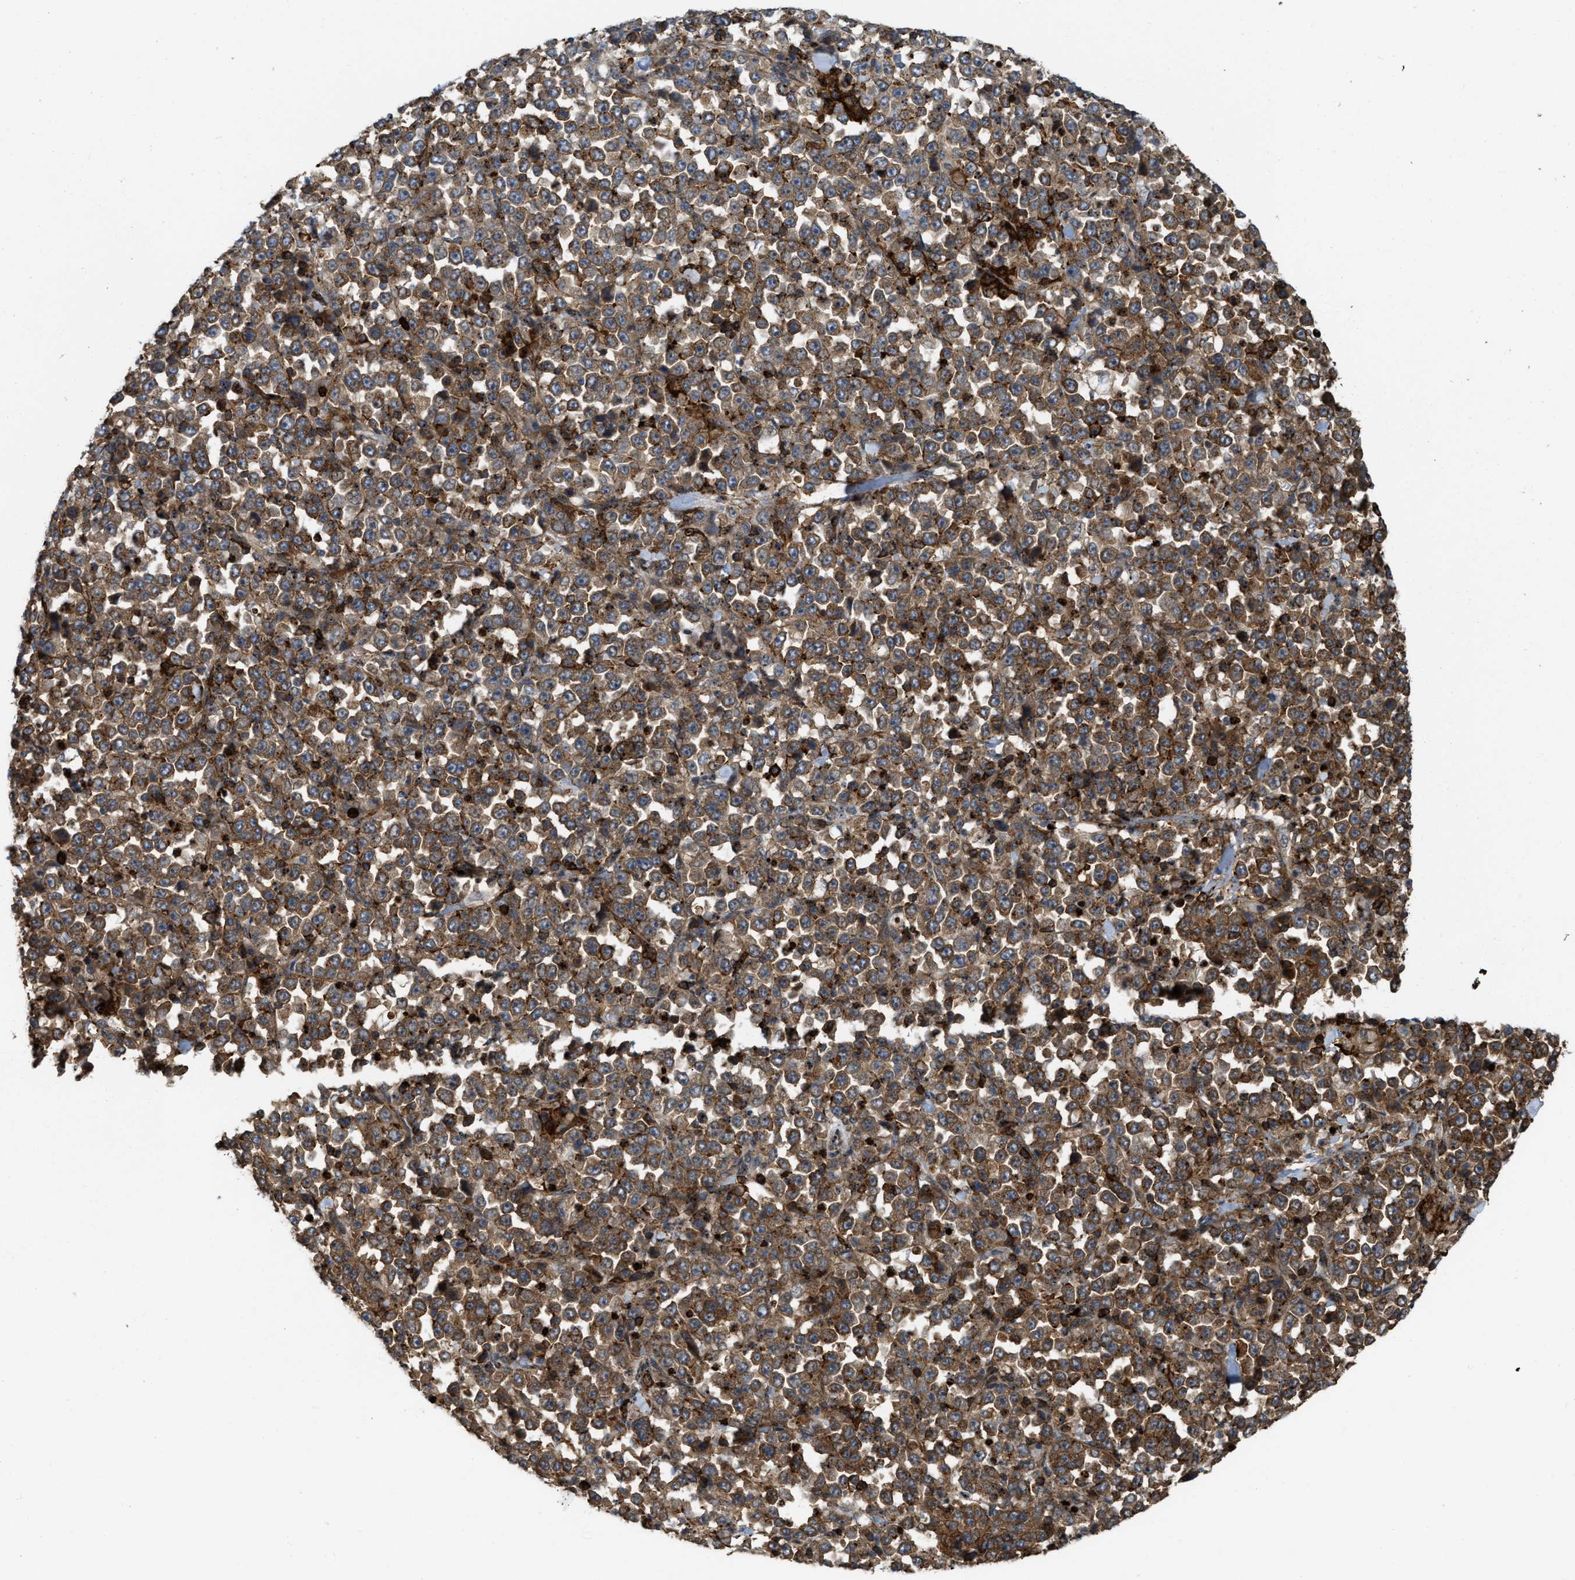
{"staining": {"intensity": "strong", "quantity": ">75%", "location": "cytoplasmic/membranous"}, "tissue": "stomach cancer", "cell_type": "Tumor cells", "image_type": "cancer", "snomed": [{"axis": "morphology", "description": "Normal tissue, NOS"}, {"axis": "morphology", "description": "Adenocarcinoma, NOS"}, {"axis": "topography", "description": "Stomach, upper"}, {"axis": "topography", "description": "Stomach"}], "caption": "Strong cytoplasmic/membranous positivity for a protein is identified in about >75% of tumor cells of adenocarcinoma (stomach) using immunohistochemistry (IHC).", "gene": "IQCE", "patient": {"sex": "male", "age": 59}}